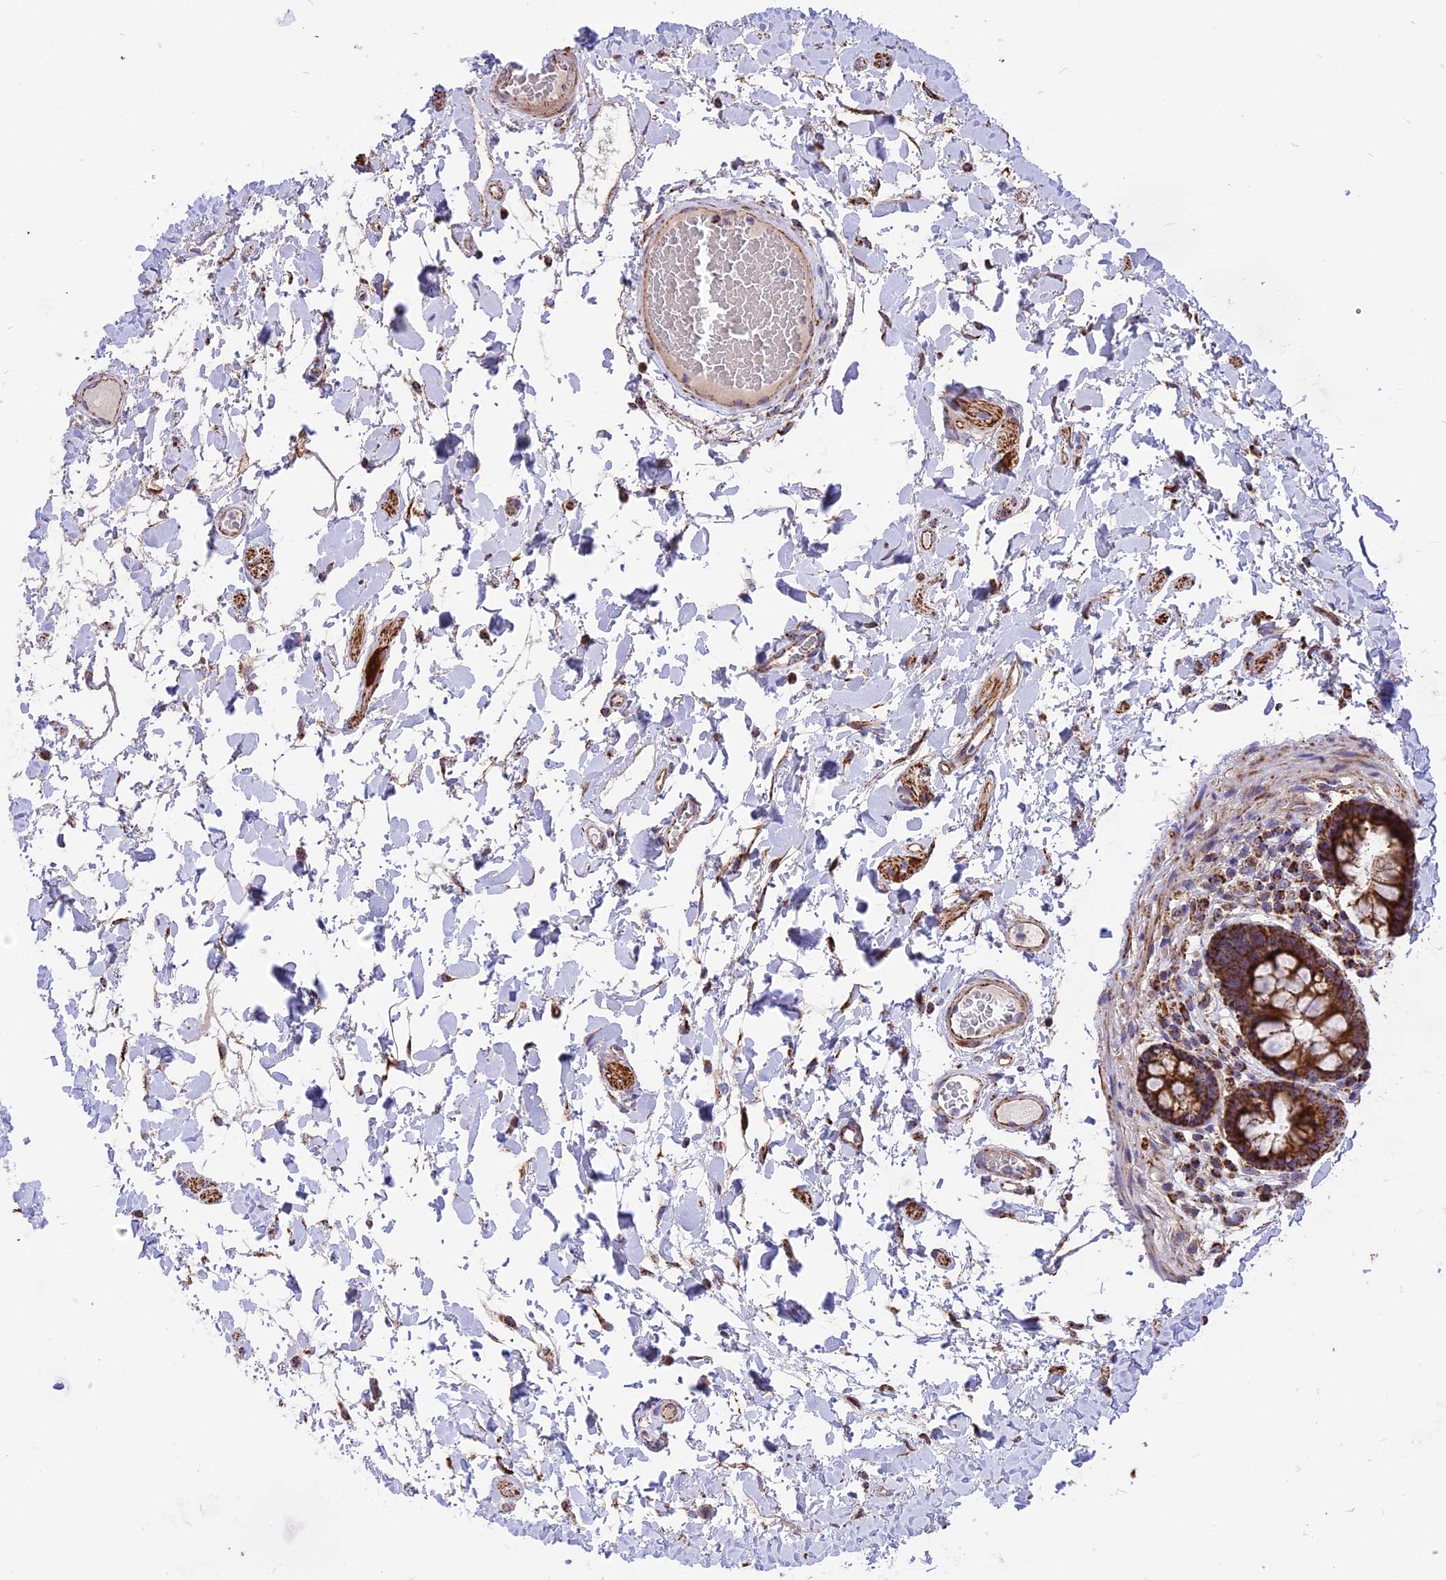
{"staining": {"intensity": "strong", "quantity": ">75%", "location": "cytoplasmic/membranous"}, "tissue": "colon", "cell_type": "Endothelial cells", "image_type": "normal", "snomed": [{"axis": "morphology", "description": "Normal tissue, NOS"}, {"axis": "topography", "description": "Colon"}], "caption": "Immunohistochemical staining of benign colon demonstrates strong cytoplasmic/membranous protein expression in approximately >75% of endothelial cells. (brown staining indicates protein expression, while blue staining denotes nuclei).", "gene": "TTC4", "patient": {"sex": "male", "age": 84}}